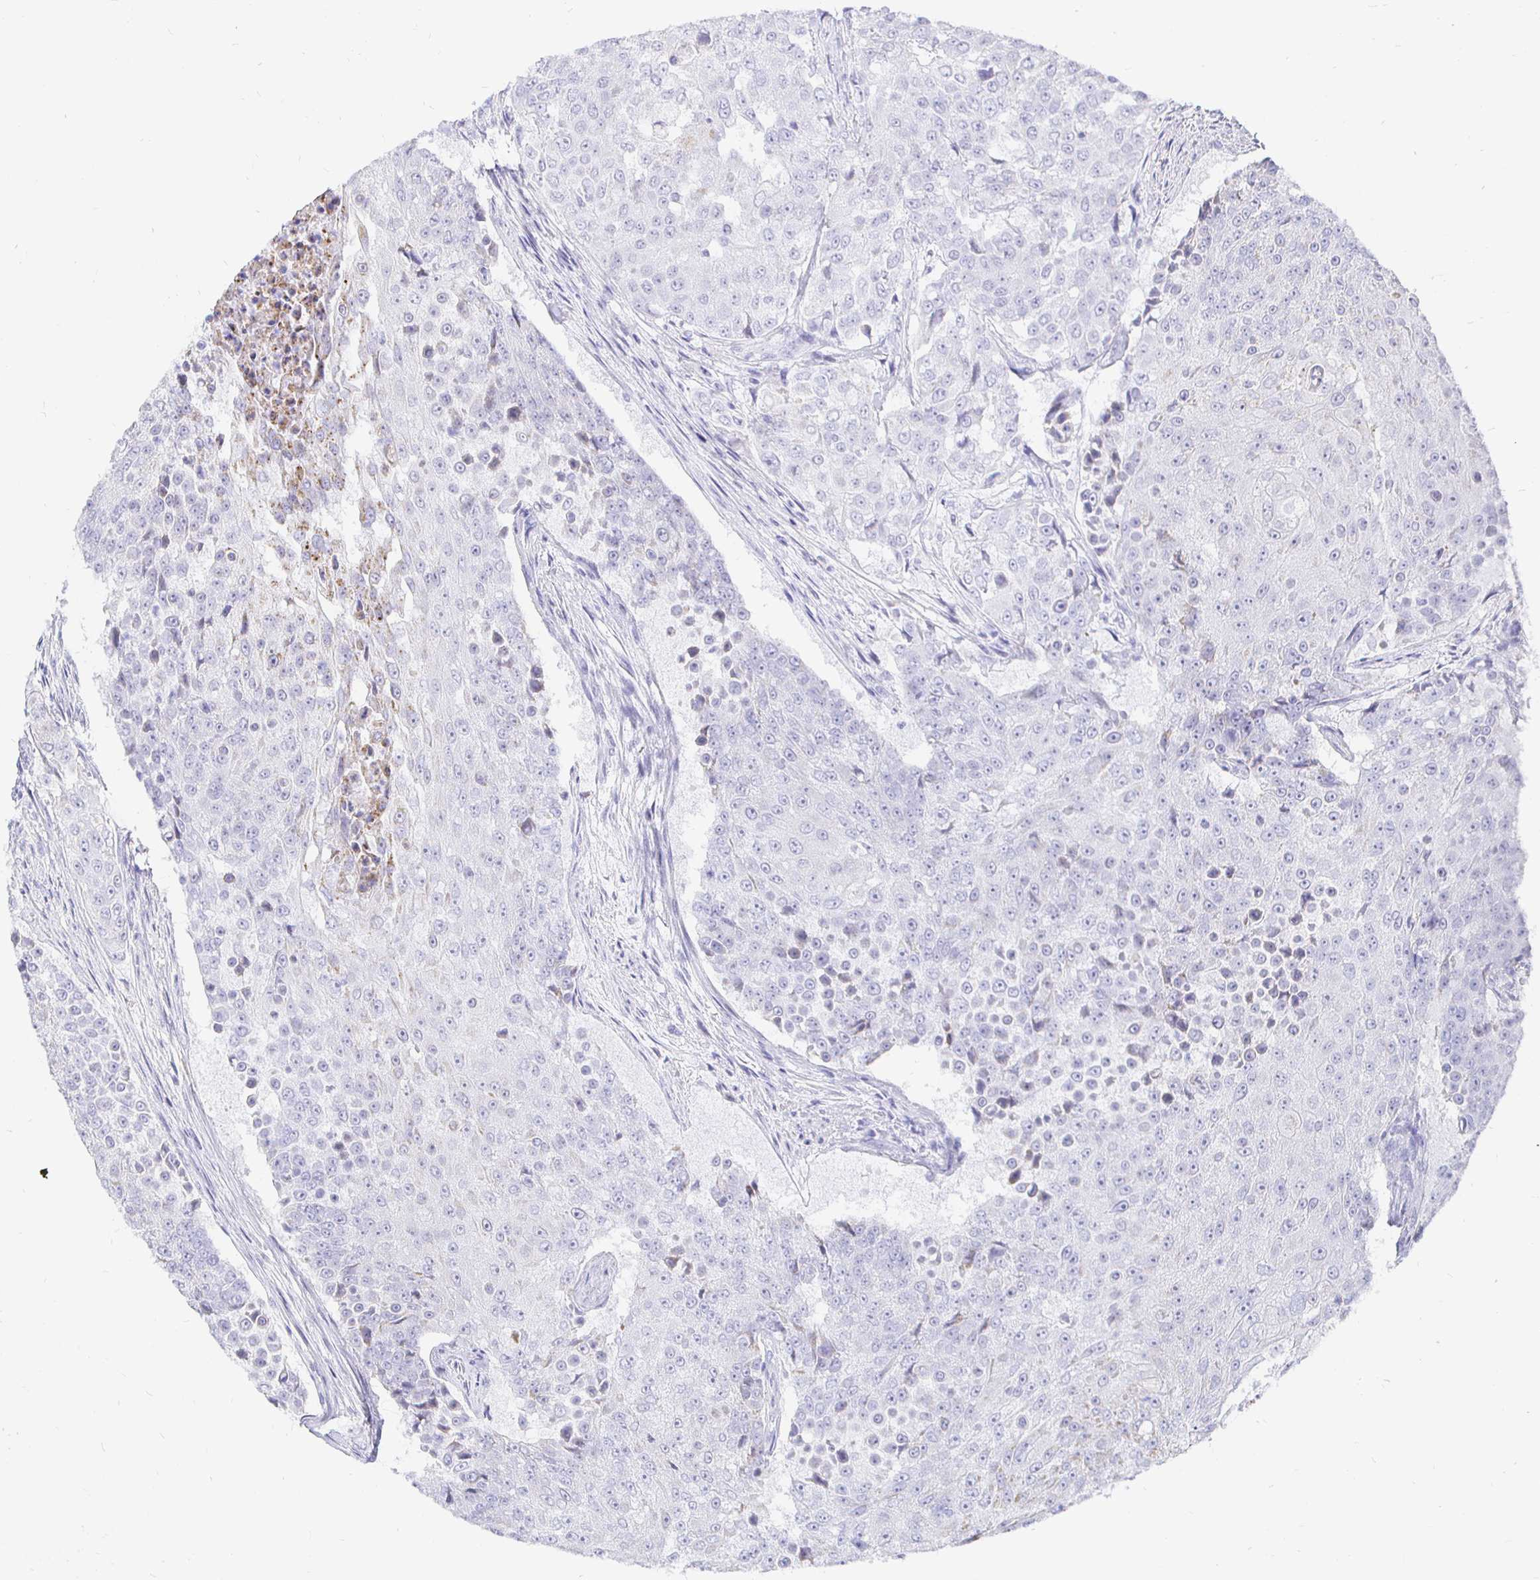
{"staining": {"intensity": "negative", "quantity": "none", "location": "none"}, "tissue": "urothelial cancer", "cell_type": "Tumor cells", "image_type": "cancer", "snomed": [{"axis": "morphology", "description": "Urothelial carcinoma, High grade"}, {"axis": "topography", "description": "Urinary bladder"}], "caption": "An immunohistochemistry image of high-grade urothelial carcinoma is shown. There is no staining in tumor cells of high-grade urothelial carcinoma.", "gene": "CR2", "patient": {"sex": "female", "age": 63}}